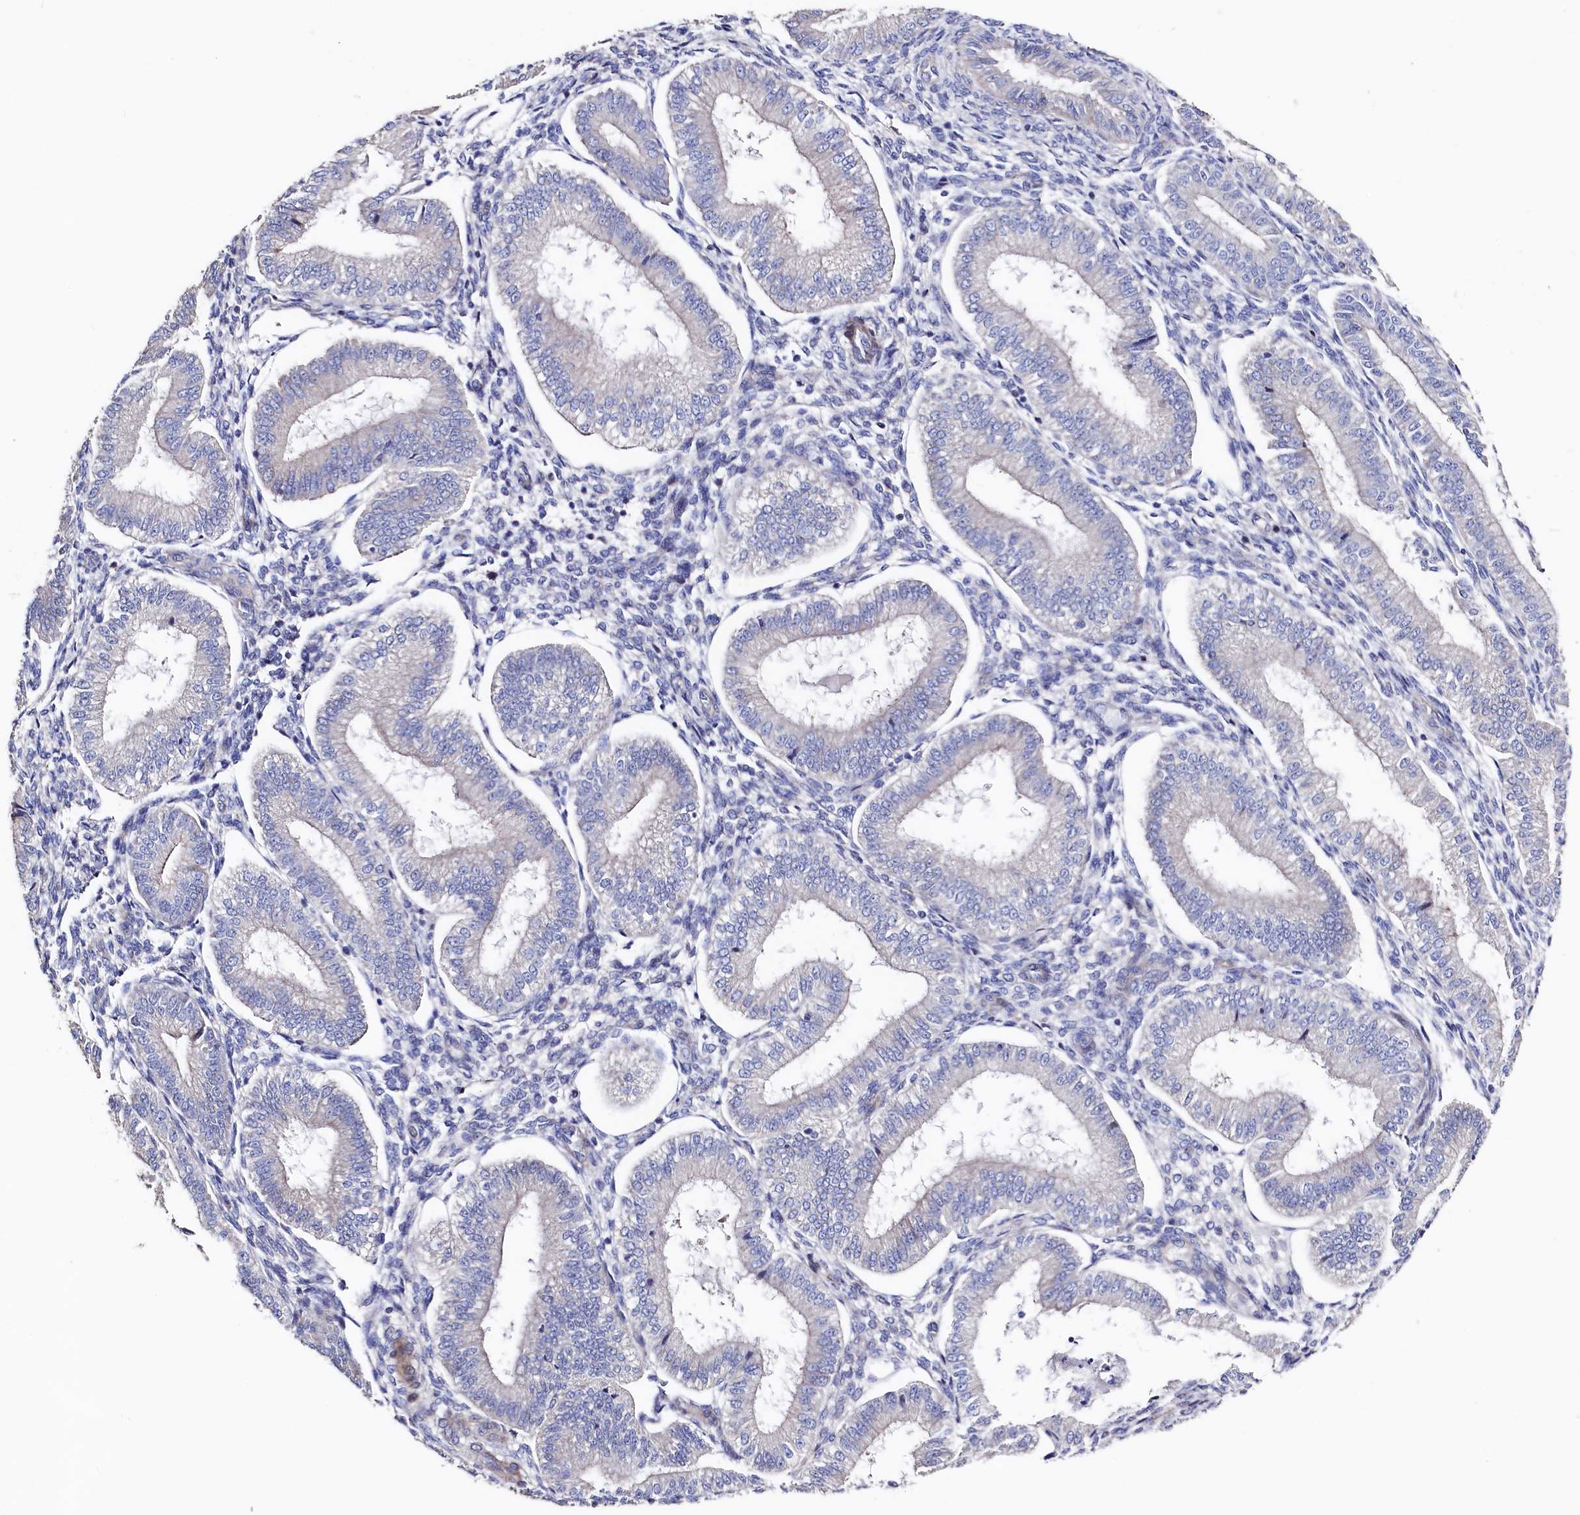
{"staining": {"intensity": "negative", "quantity": "none", "location": "none"}, "tissue": "endometrium", "cell_type": "Cells in endometrial stroma", "image_type": "normal", "snomed": [{"axis": "morphology", "description": "Normal tissue, NOS"}, {"axis": "topography", "description": "Endometrium"}], "caption": "Immunohistochemistry photomicrograph of unremarkable endometrium stained for a protein (brown), which exhibits no staining in cells in endometrial stroma.", "gene": "WNT8A", "patient": {"sex": "female", "age": 39}}